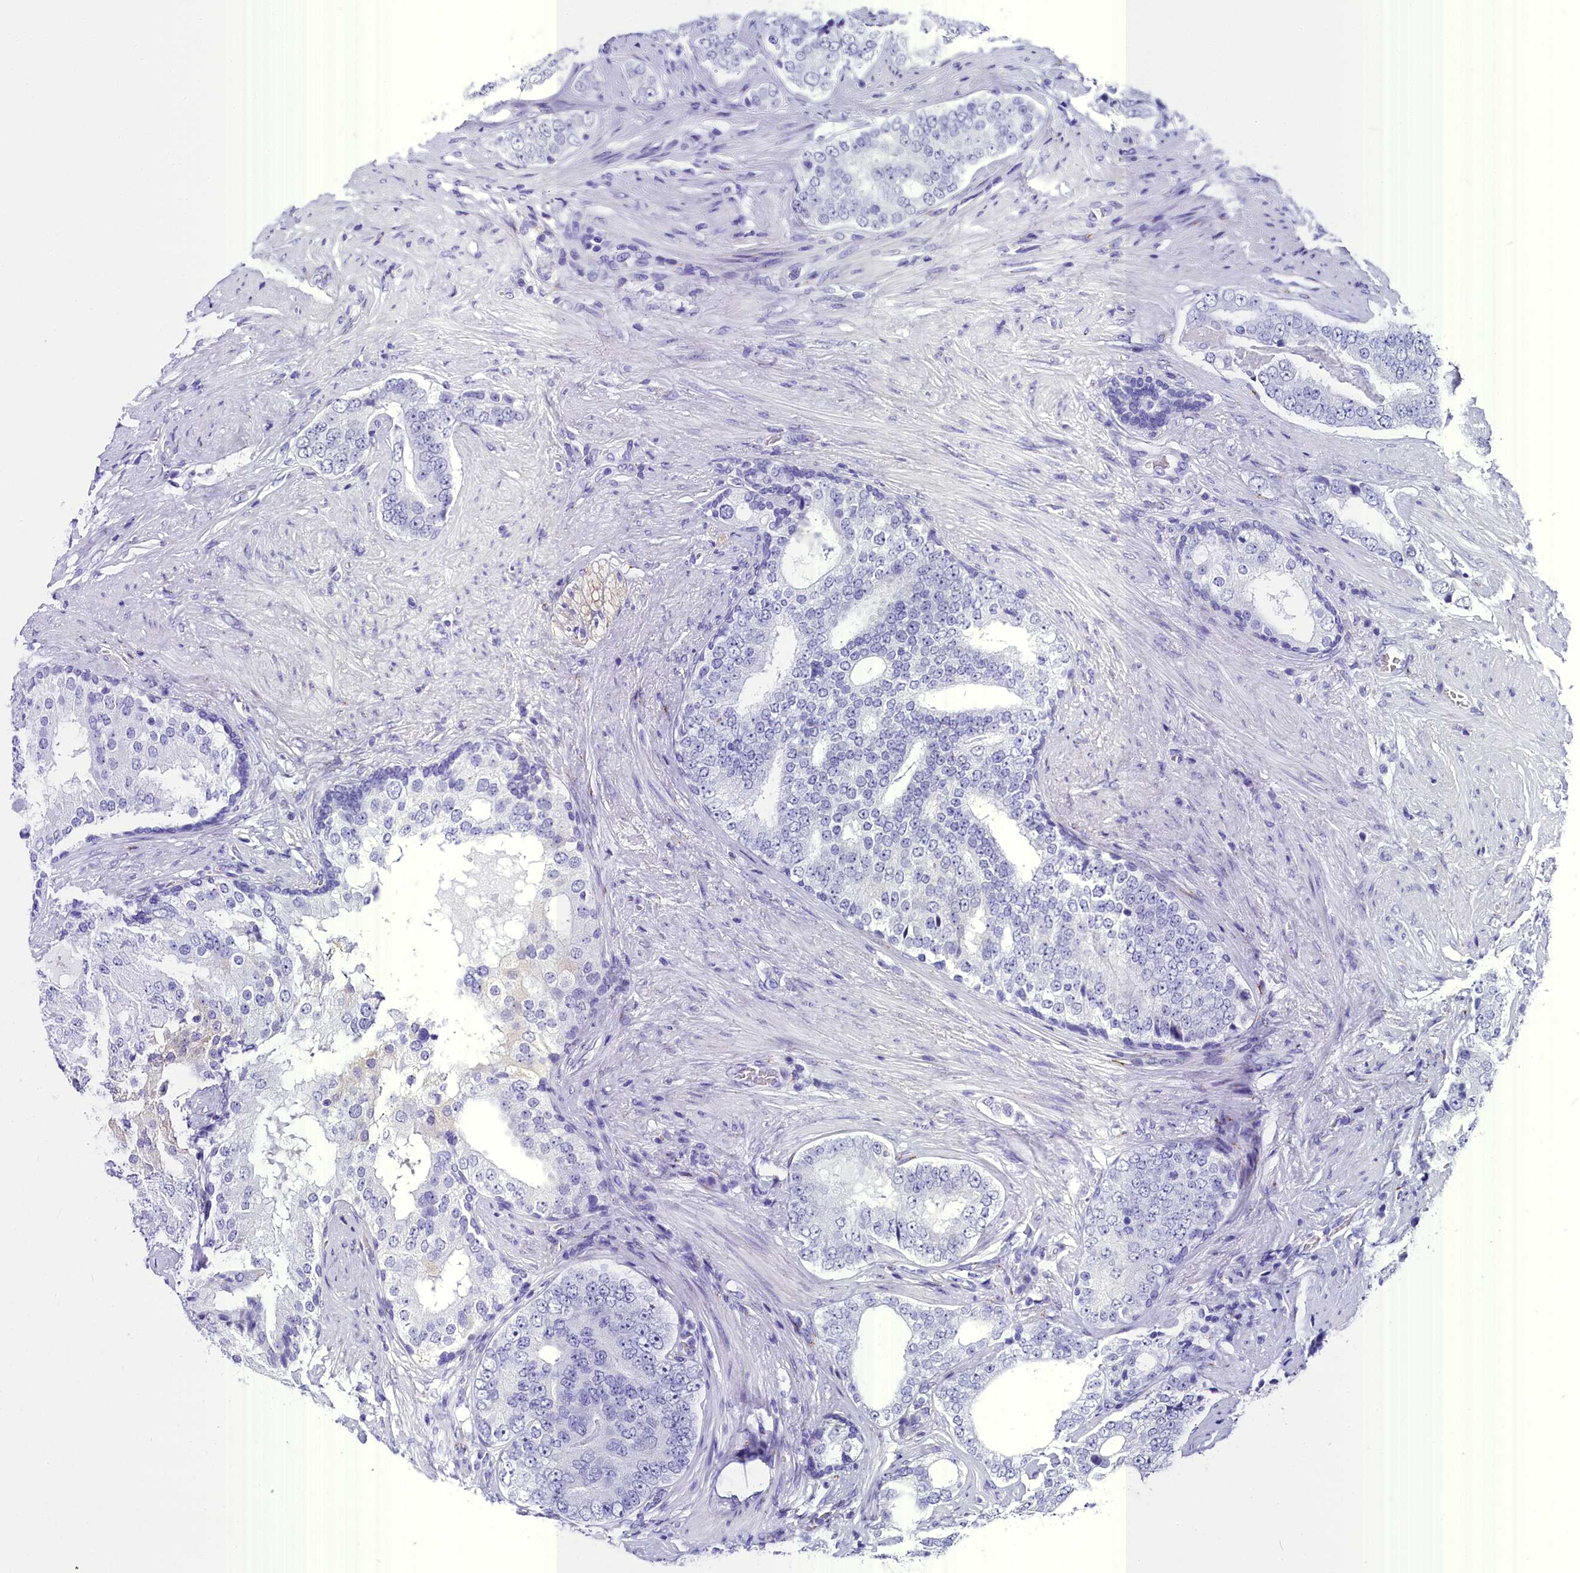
{"staining": {"intensity": "negative", "quantity": "none", "location": "none"}, "tissue": "prostate cancer", "cell_type": "Tumor cells", "image_type": "cancer", "snomed": [{"axis": "morphology", "description": "Adenocarcinoma, High grade"}, {"axis": "topography", "description": "Prostate"}], "caption": "Tumor cells are negative for protein expression in human prostate cancer. Brightfield microscopy of immunohistochemistry stained with DAB (3,3'-diaminobenzidine) (brown) and hematoxylin (blue), captured at high magnification.", "gene": "AP3B2", "patient": {"sex": "male", "age": 56}}